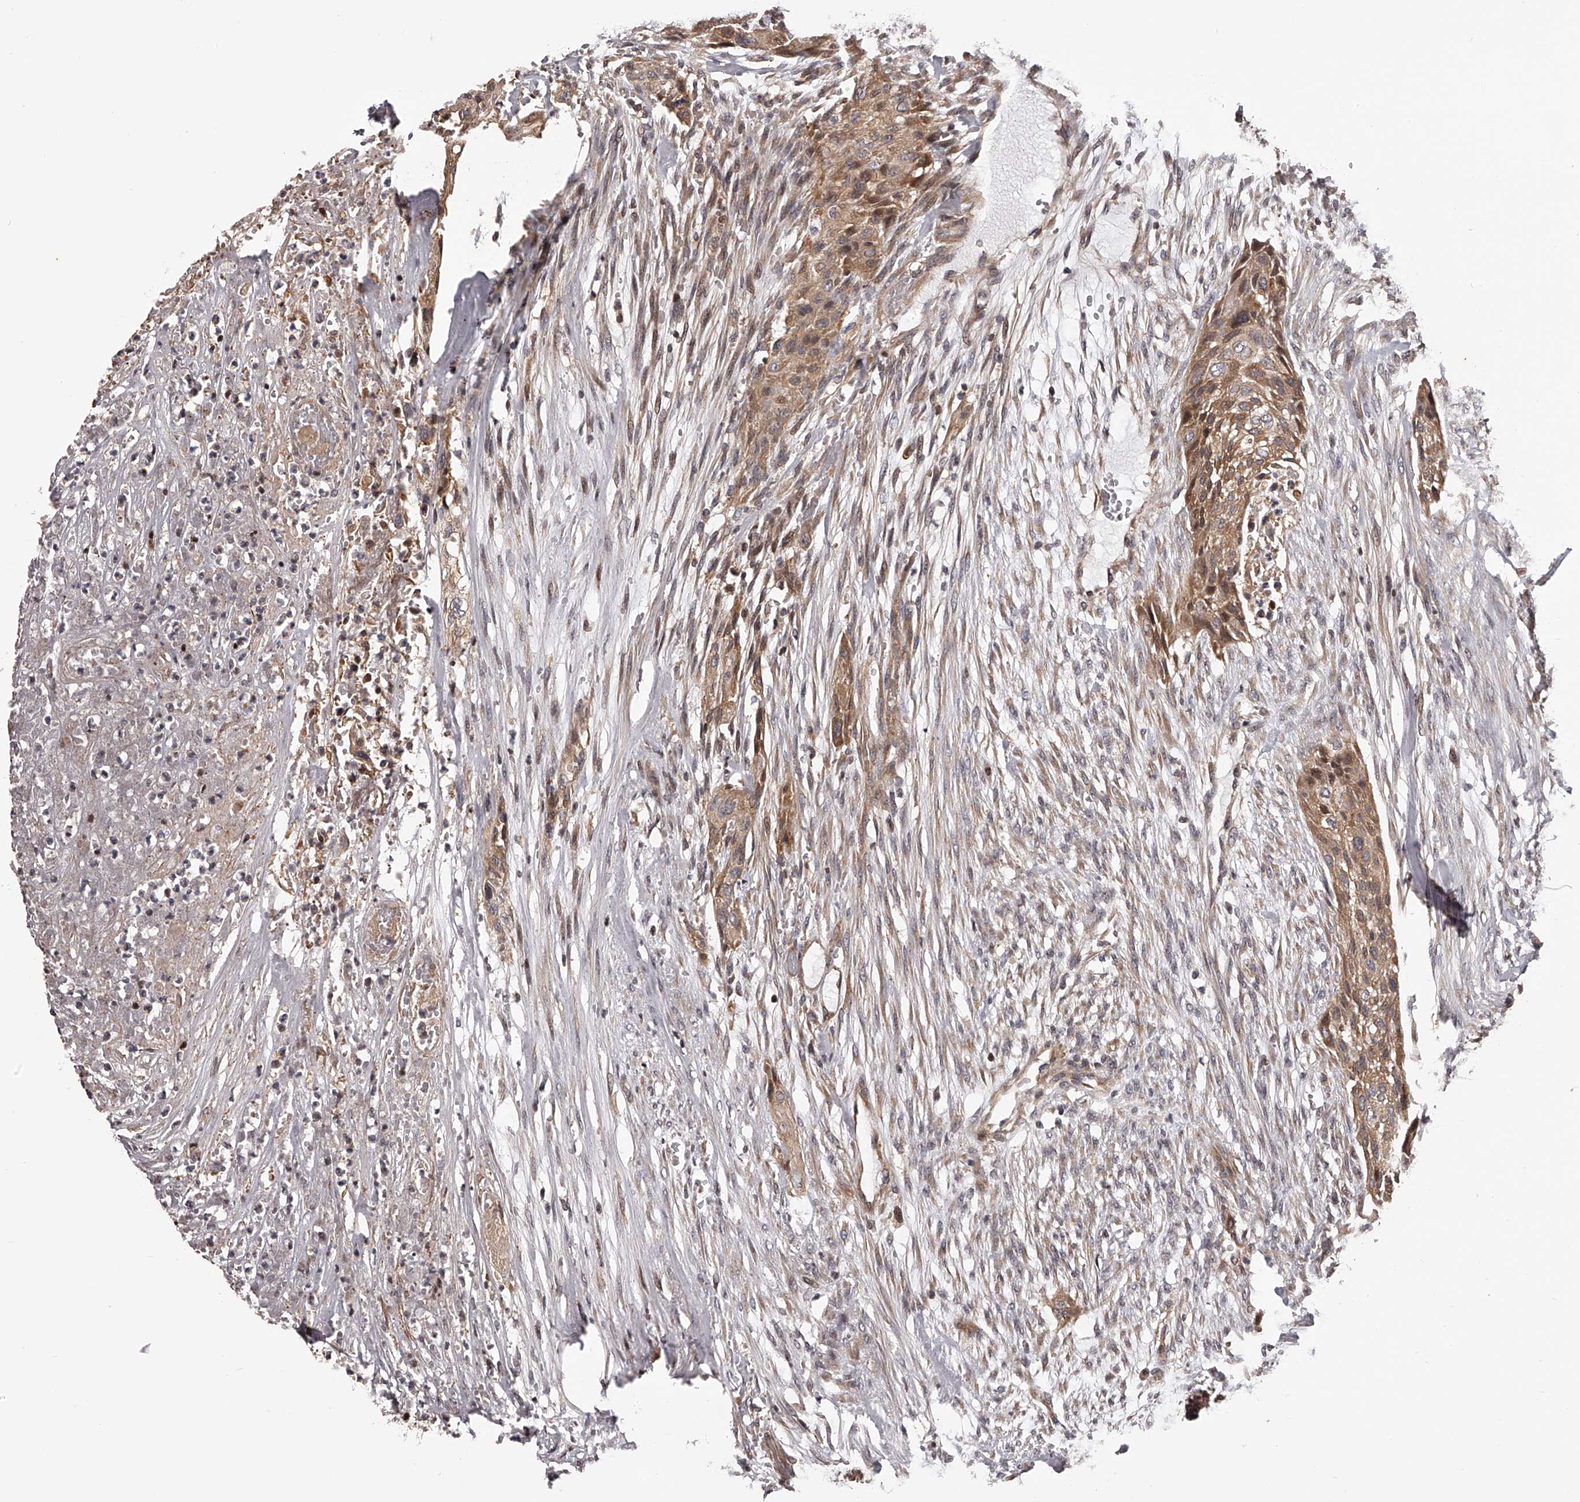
{"staining": {"intensity": "moderate", "quantity": ">75%", "location": "cytoplasmic/membranous,nuclear"}, "tissue": "urothelial cancer", "cell_type": "Tumor cells", "image_type": "cancer", "snomed": [{"axis": "morphology", "description": "Urothelial carcinoma, High grade"}, {"axis": "topography", "description": "Urinary bladder"}], "caption": "Human urothelial cancer stained with a brown dye shows moderate cytoplasmic/membranous and nuclear positive staining in approximately >75% of tumor cells.", "gene": "PFDN2", "patient": {"sex": "male", "age": 35}}